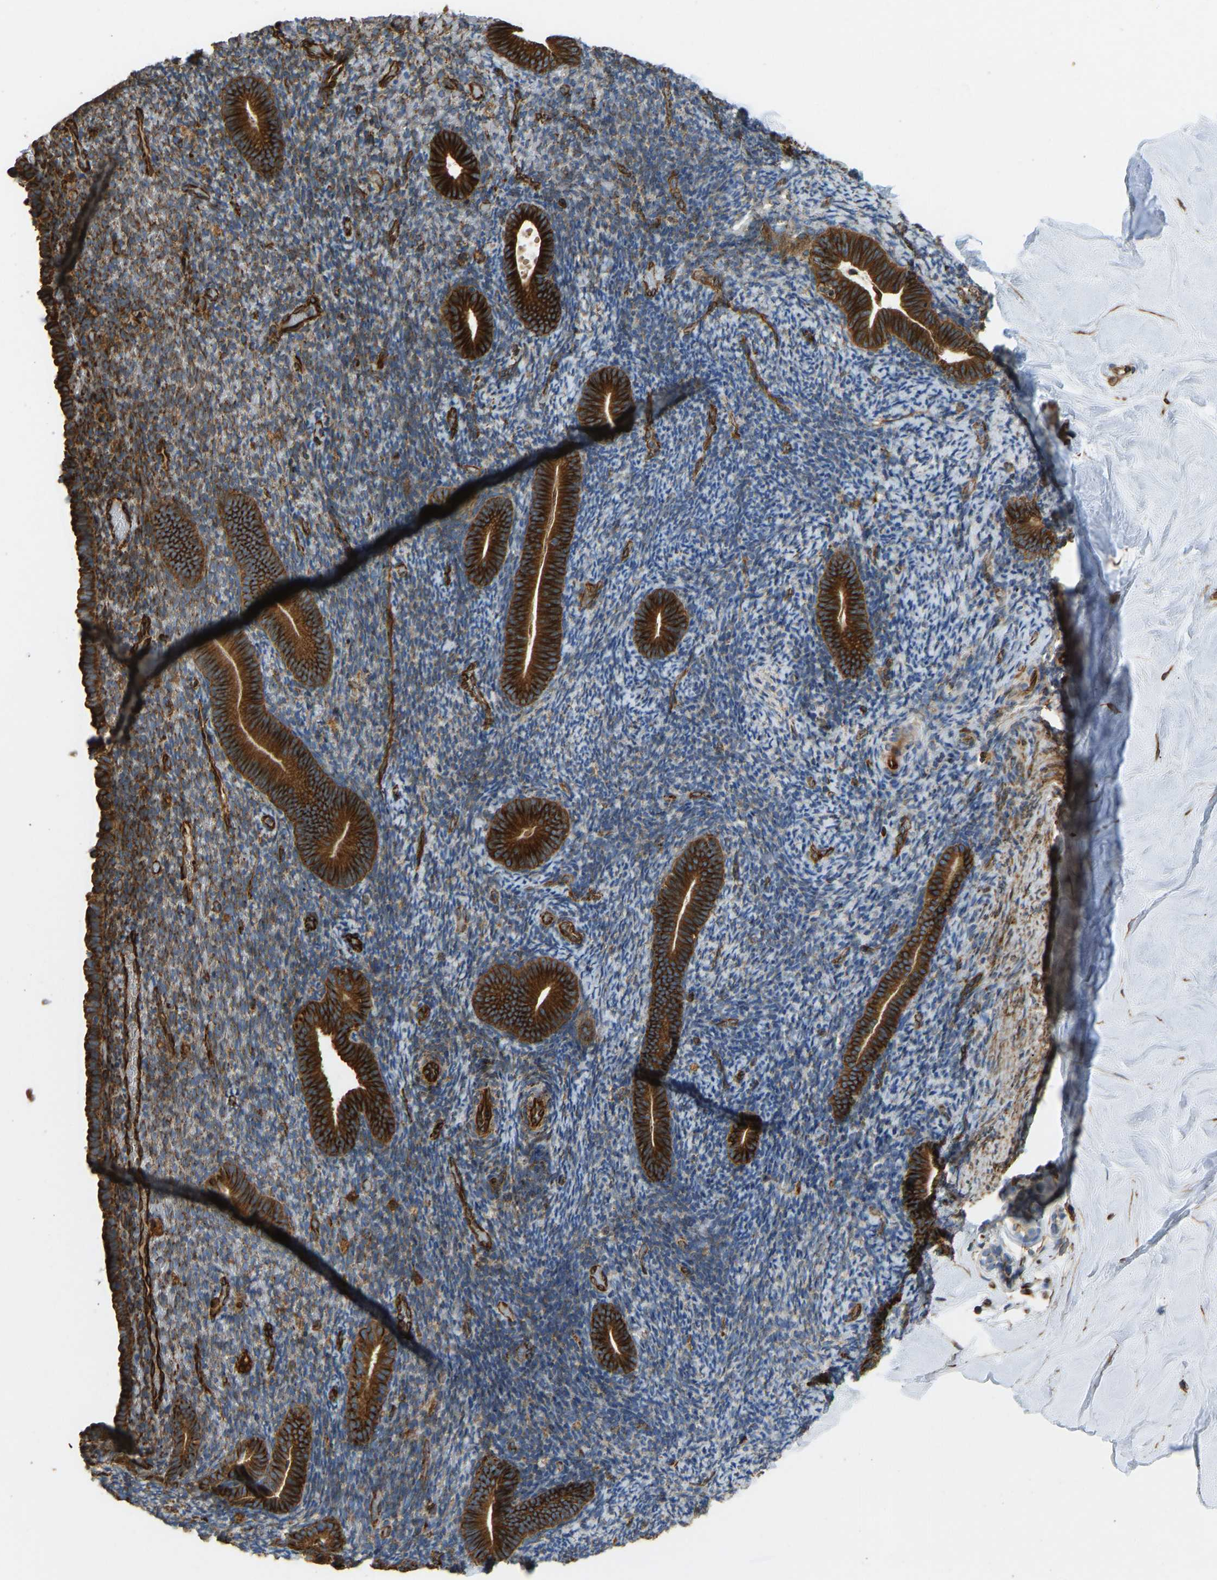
{"staining": {"intensity": "moderate", "quantity": ">75%", "location": "cytoplasmic/membranous"}, "tissue": "endometrium", "cell_type": "Cells in endometrial stroma", "image_type": "normal", "snomed": [{"axis": "morphology", "description": "Normal tissue, NOS"}, {"axis": "topography", "description": "Endometrium"}], "caption": "A high-resolution photomicrograph shows immunohistochemistry (IHC) staining of benign endometrium, which demonstrates moderate cytoplasmic/membranous staining in approximately >75% of cells in endometrial stroma. (Stains: DAB in brown, nuclei in blue, Microscopy: brightfield microscopy at high magnification).", "gene": "BEX3", "patient": {"sex": "female", "age": 51}}